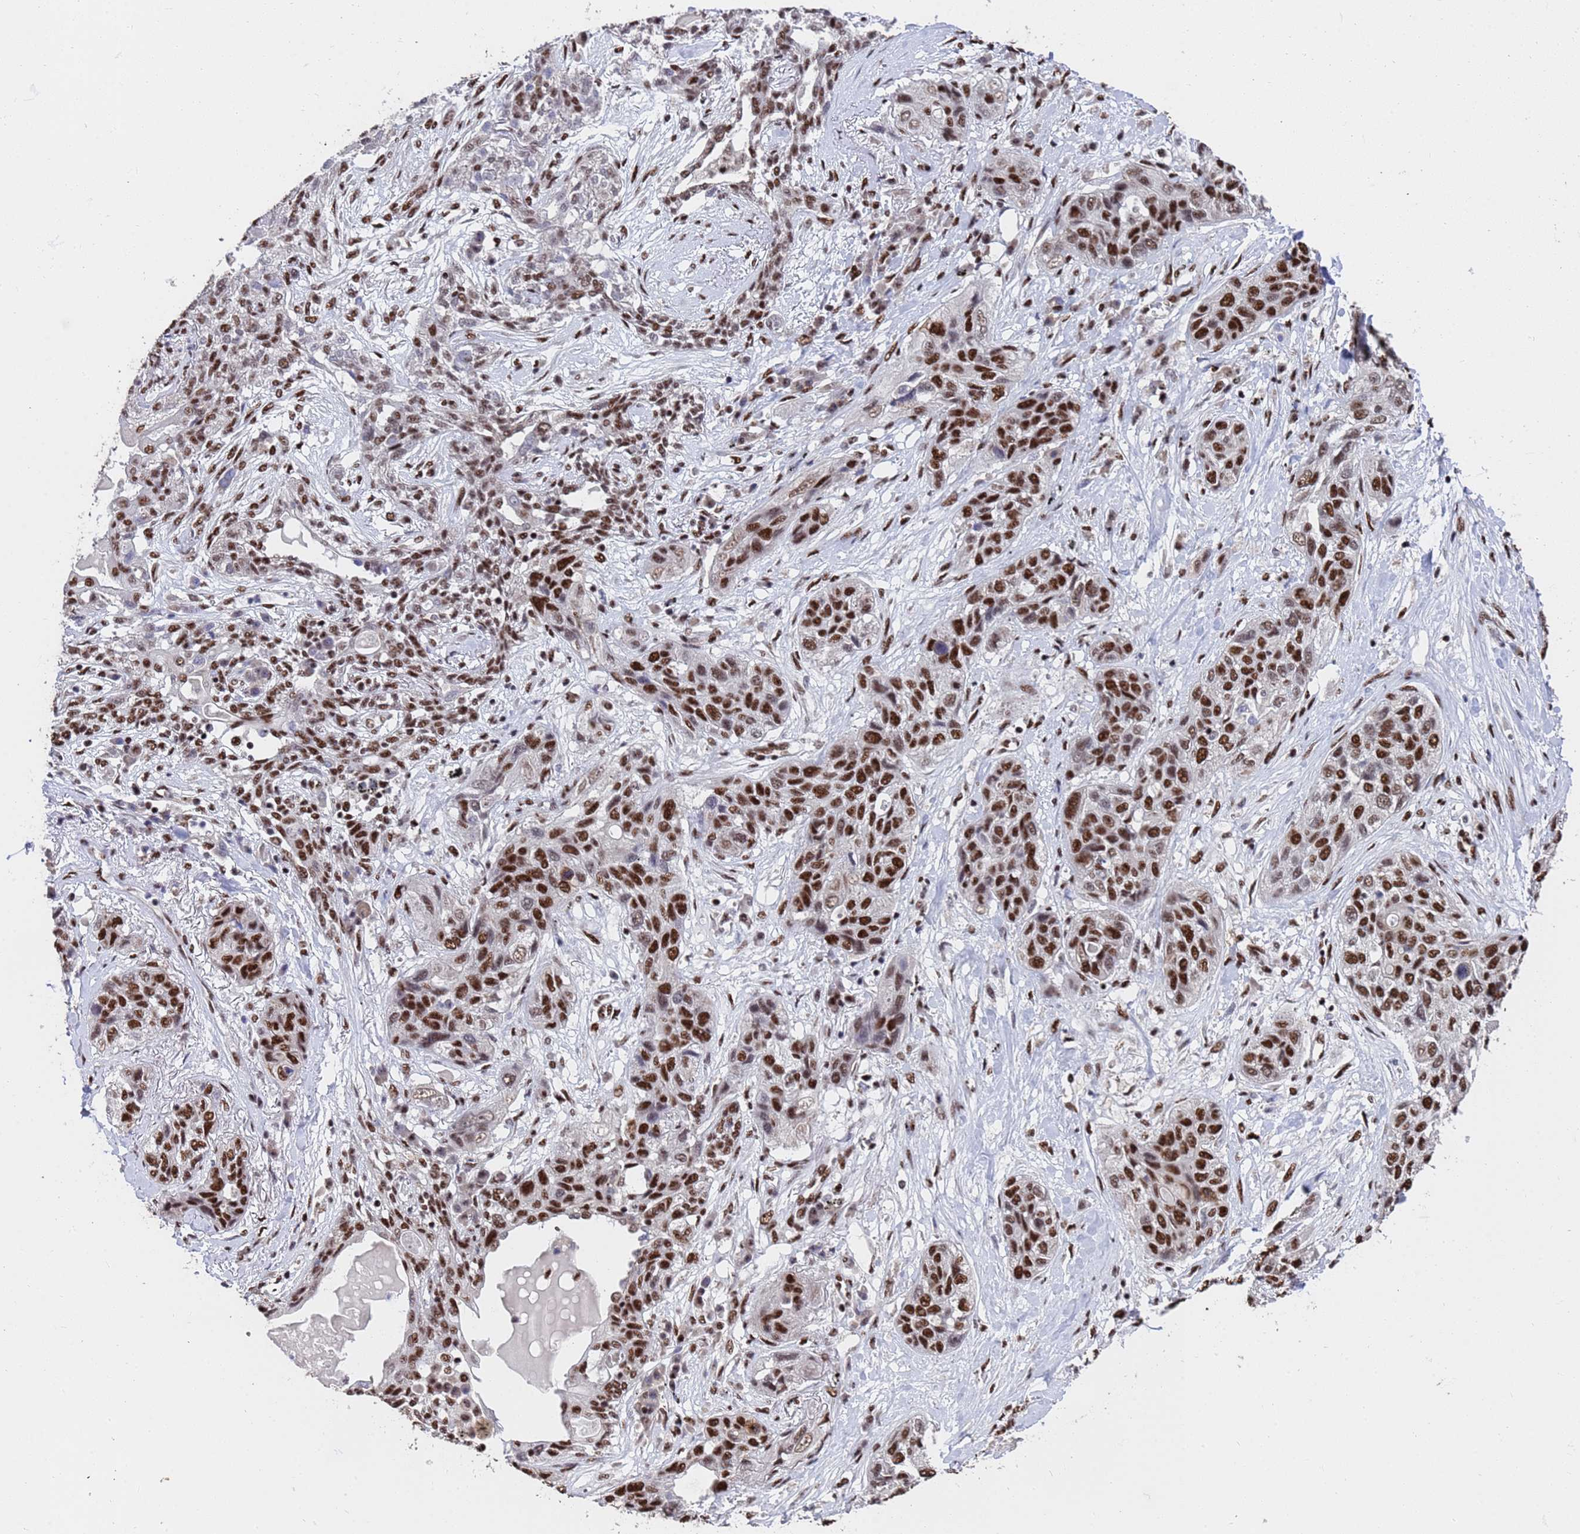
{"staining": {"intensity": "strong", "quantity": ">75%", "location": "nuclear"}, "tissue": "lung cancer", "cell_type": "Tumor cells", "image_type": "cancer", "snomed": [{"axis": "morphology", "description": "Squamous cell carcinoma, NOS"}, {"axis": "topography", "description": "Lung"}], "caption": "IHC (DAB) staining of lung cancer reveals strong nuclear protein positivity in about >75% of tumor cells.", "gene": "SF3B2", "patient": {"sex": "female", "age": 70}}